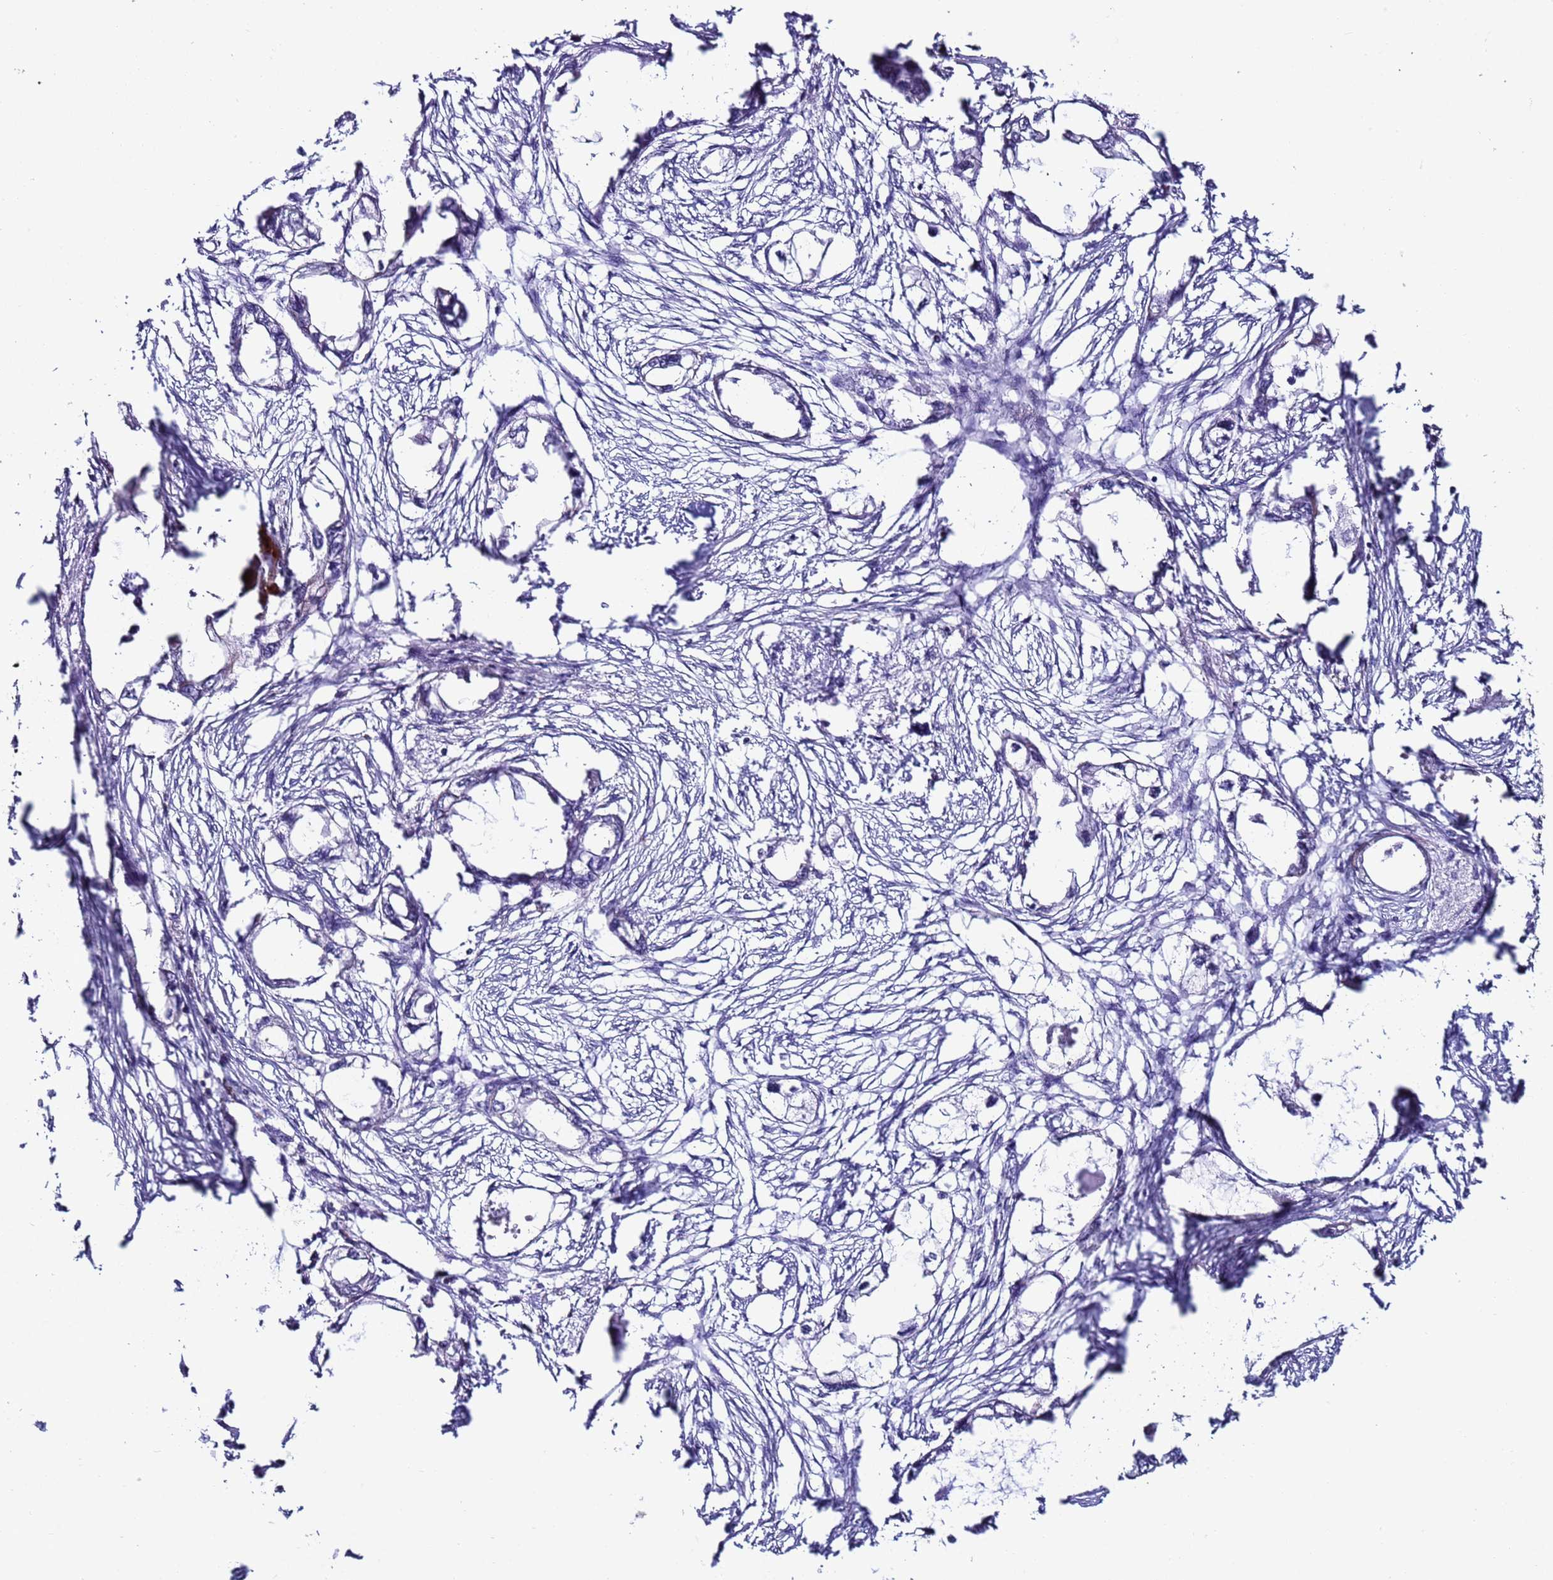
{"staining": {"intensity": "negative", "quantity": "none", "location": "none"}, "tissue": "endometrial cancer", "cell_type": "Tumor cells", "image_type": "cancer", "snomed": [{"axis": "morphology", "description": "Adenocarcinoma, NOS"}, {"axis": "morphology", "description": "Adenocarcinoma, metastatic, NOS"}, {"axis": "topography", "description": "Adipose tissue"}, {"axis": "topography", "description": "Endometrium"}], "caption": "This photomicrograph is of endometrial adenocarcinoma stained with IHC to label a protein in brown with the nuclei are counter-stained blue. There is no positivity in tumor cells.", "gene": "CLHC1", "patient": {"sex": "female", "age": 67}}